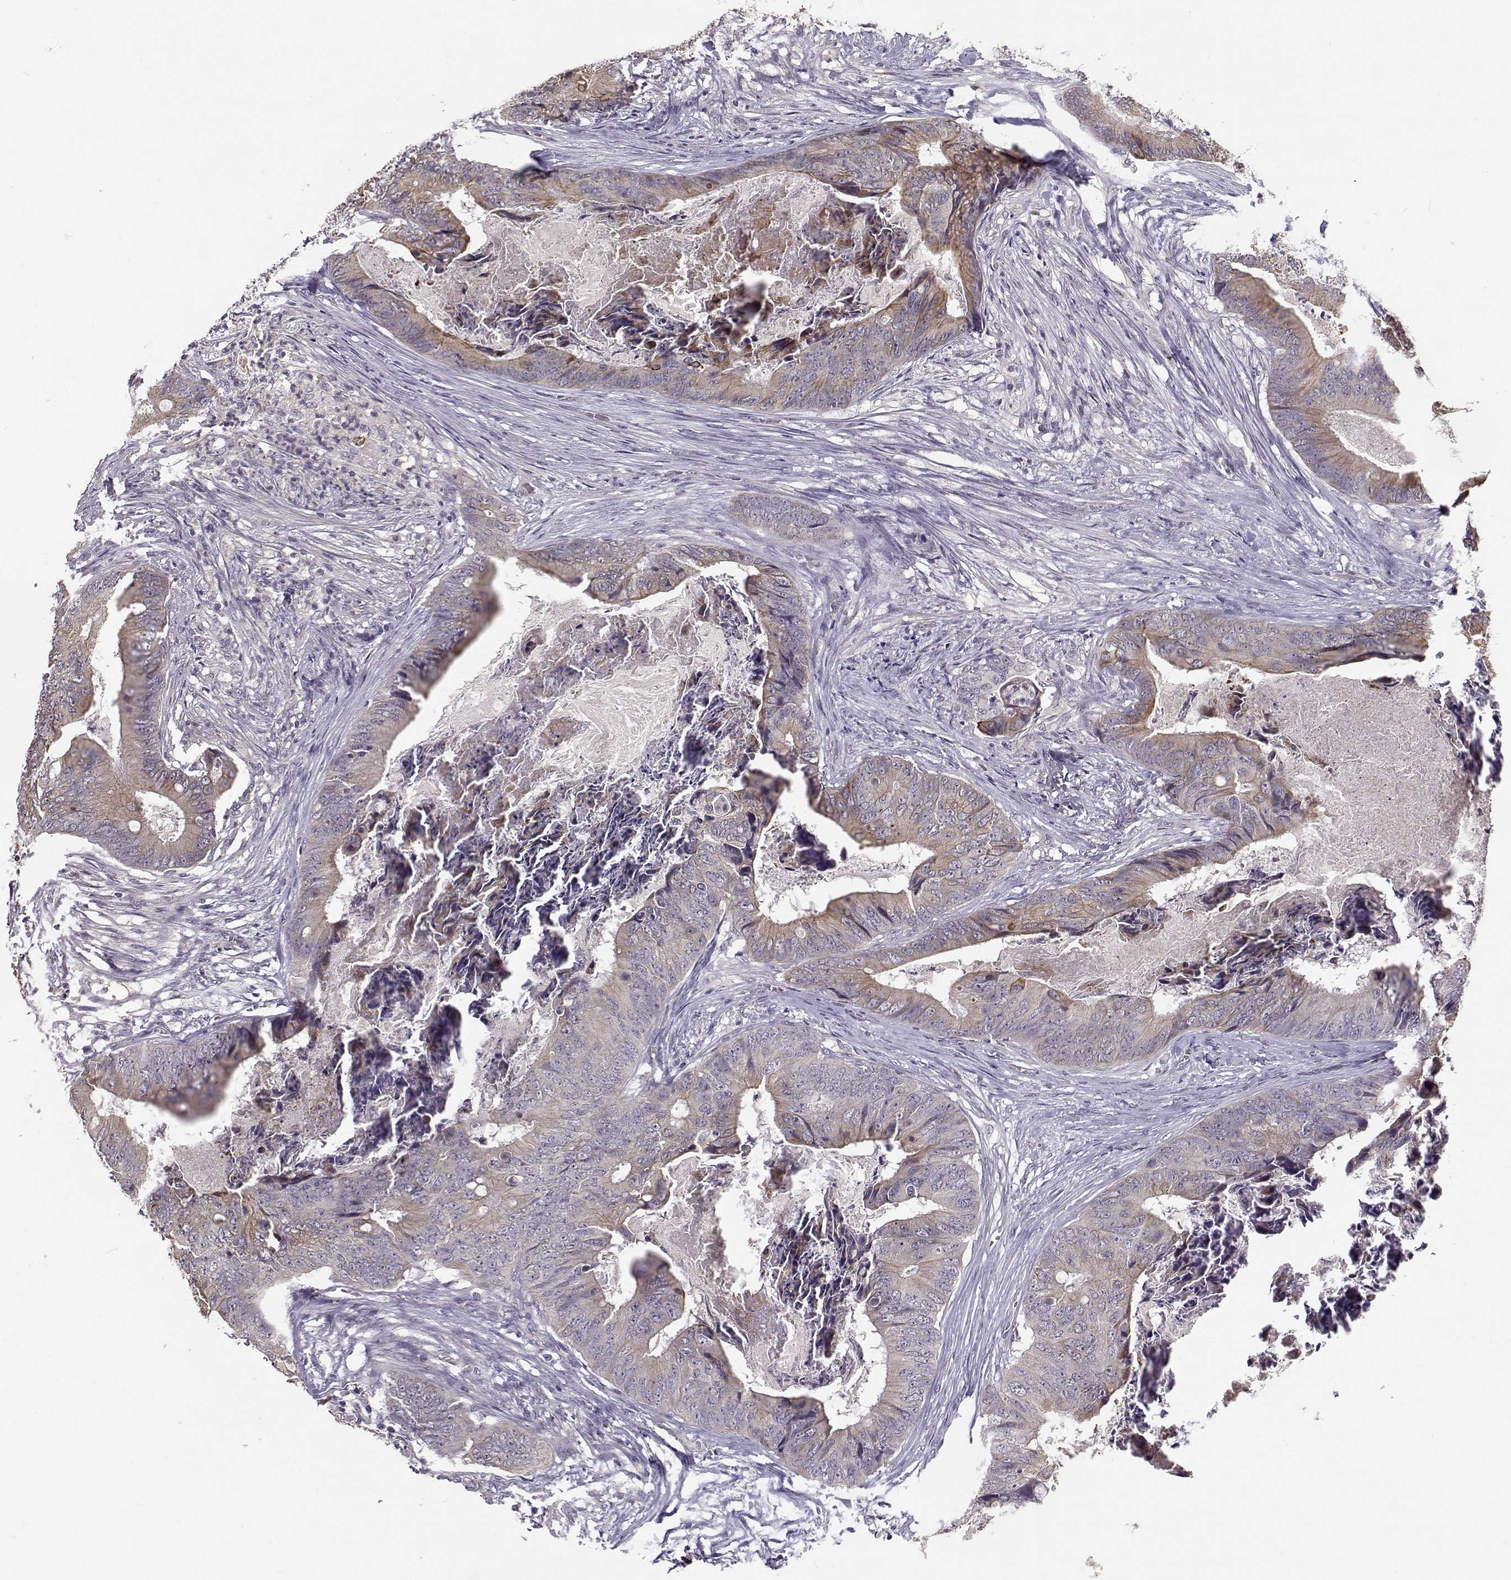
{"staining": {"intensity": "weak", "quantity": "25%-75%", "location": "cytoplasmic/membranous"}, "tissue": "colorectal cancer", "cell_type": "Tumor cells", "image_type": "cancer", "snomed": [{"axis": "morphology", "description": "Adenocarcinoma, NOS"}, {"axis": "topography", "description": "Colon"}], "caption": "High-power microscopy captured an immunohistochemistry micrograph of colorectal cancer (adenocarcinoma), revealing weak cytoplasmic/membranous staining in about 25%-75% of tumor cells. The staining was performed using DAB, with brown indicating positive protein expression. Nuclei are stained blue with hematoxylin.", "gene": "TMEM145", "patient": {"sex": "male", "age": 84}}